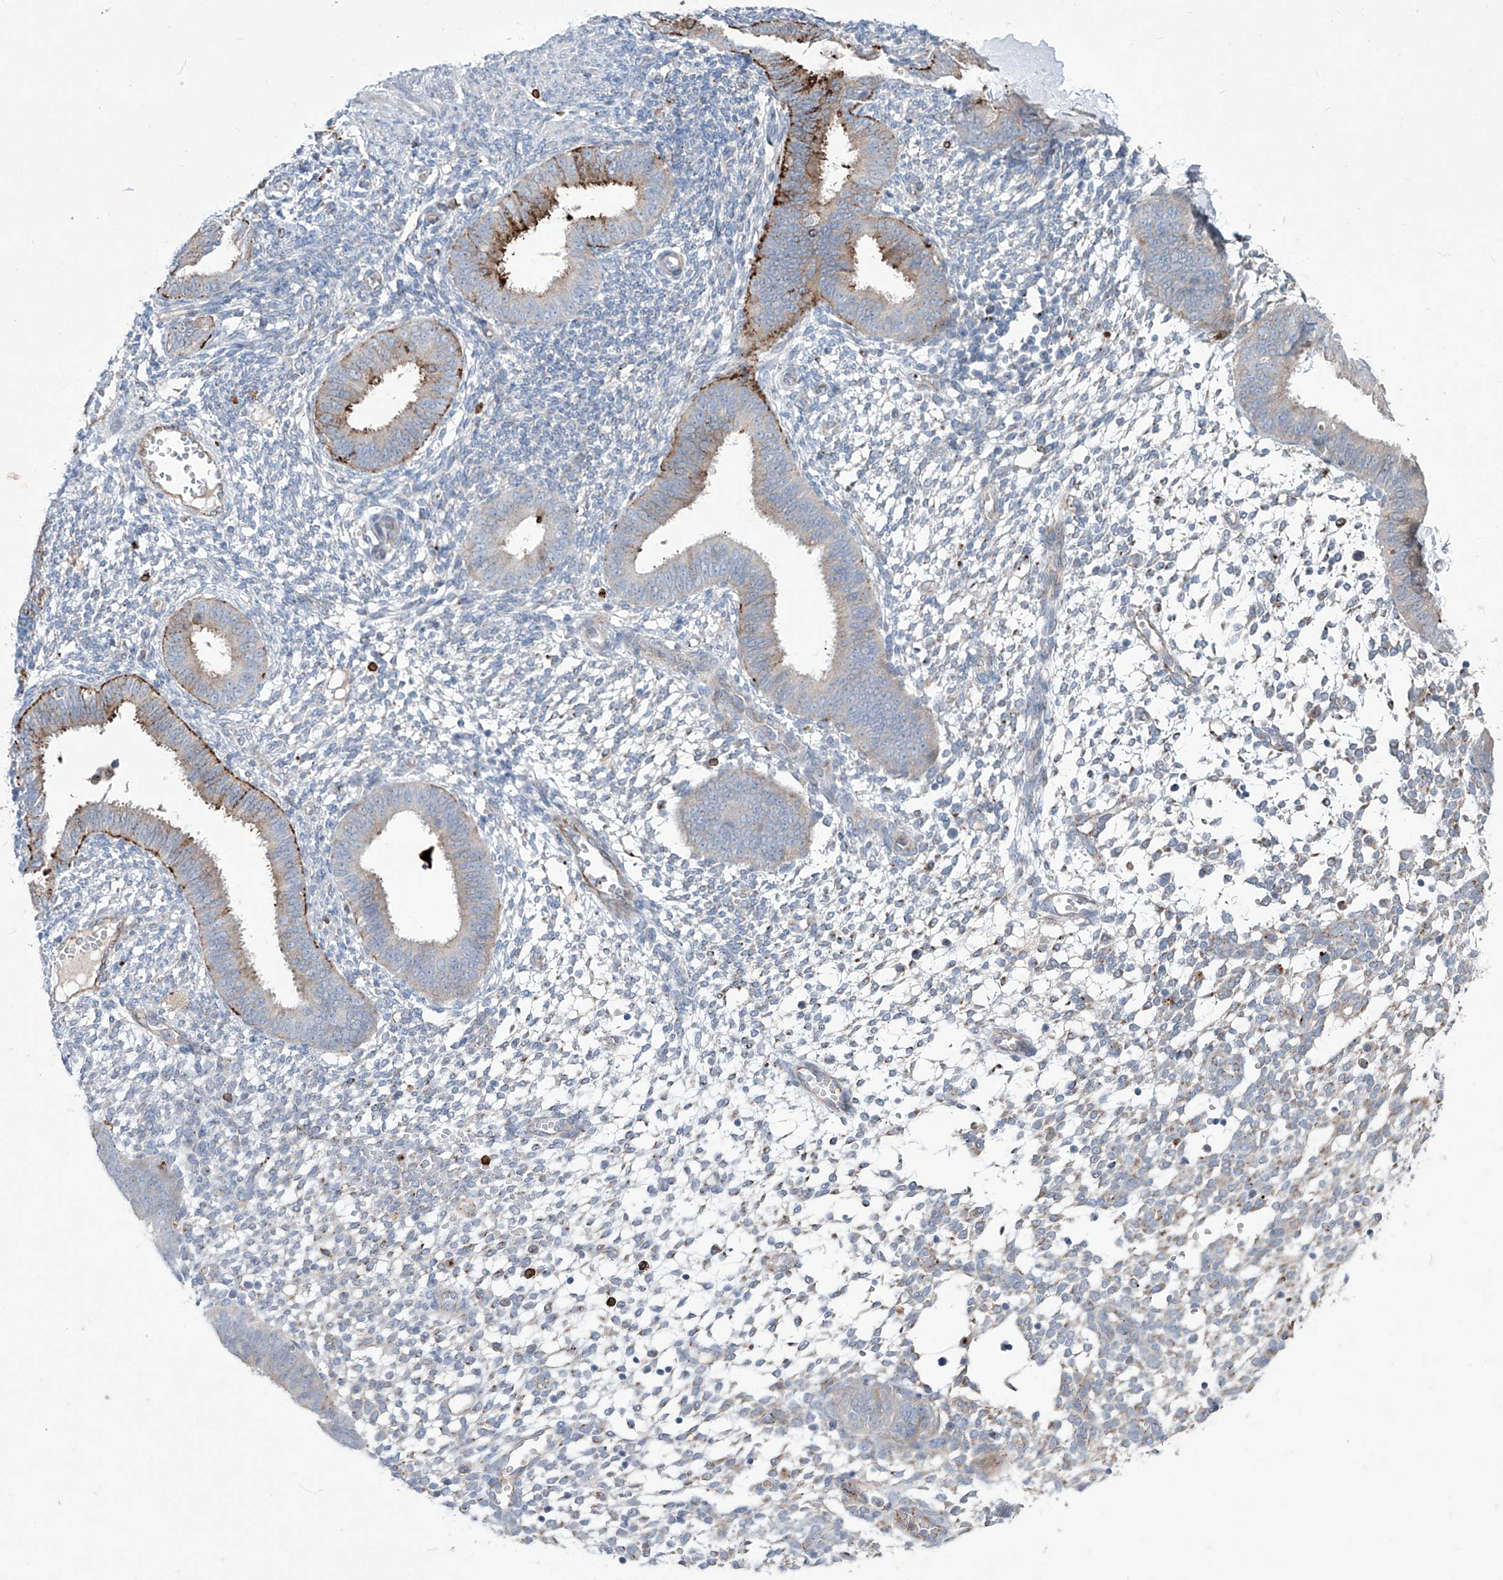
{"staining": {"intensity": "negative", "quantity": "none", "location": "none"}, "tissue": "endometrium", "cell_type": "Cells in endometrial stroma", "image_type": "normal", "snomed": [{"axis": "morphology", "description": "Normal tissue, NOS"}, {"axis": "topography", "description": "Uterus"}, {"axis": "topography", "description": "Endometrium"}], "caption": "This is an immunohistochemistry (IHC) image of normal endometrium. There is no staining in cells in endometrial stroma.", "gene": "CDH5", "patient": {"sex": "female", "age": 48}}